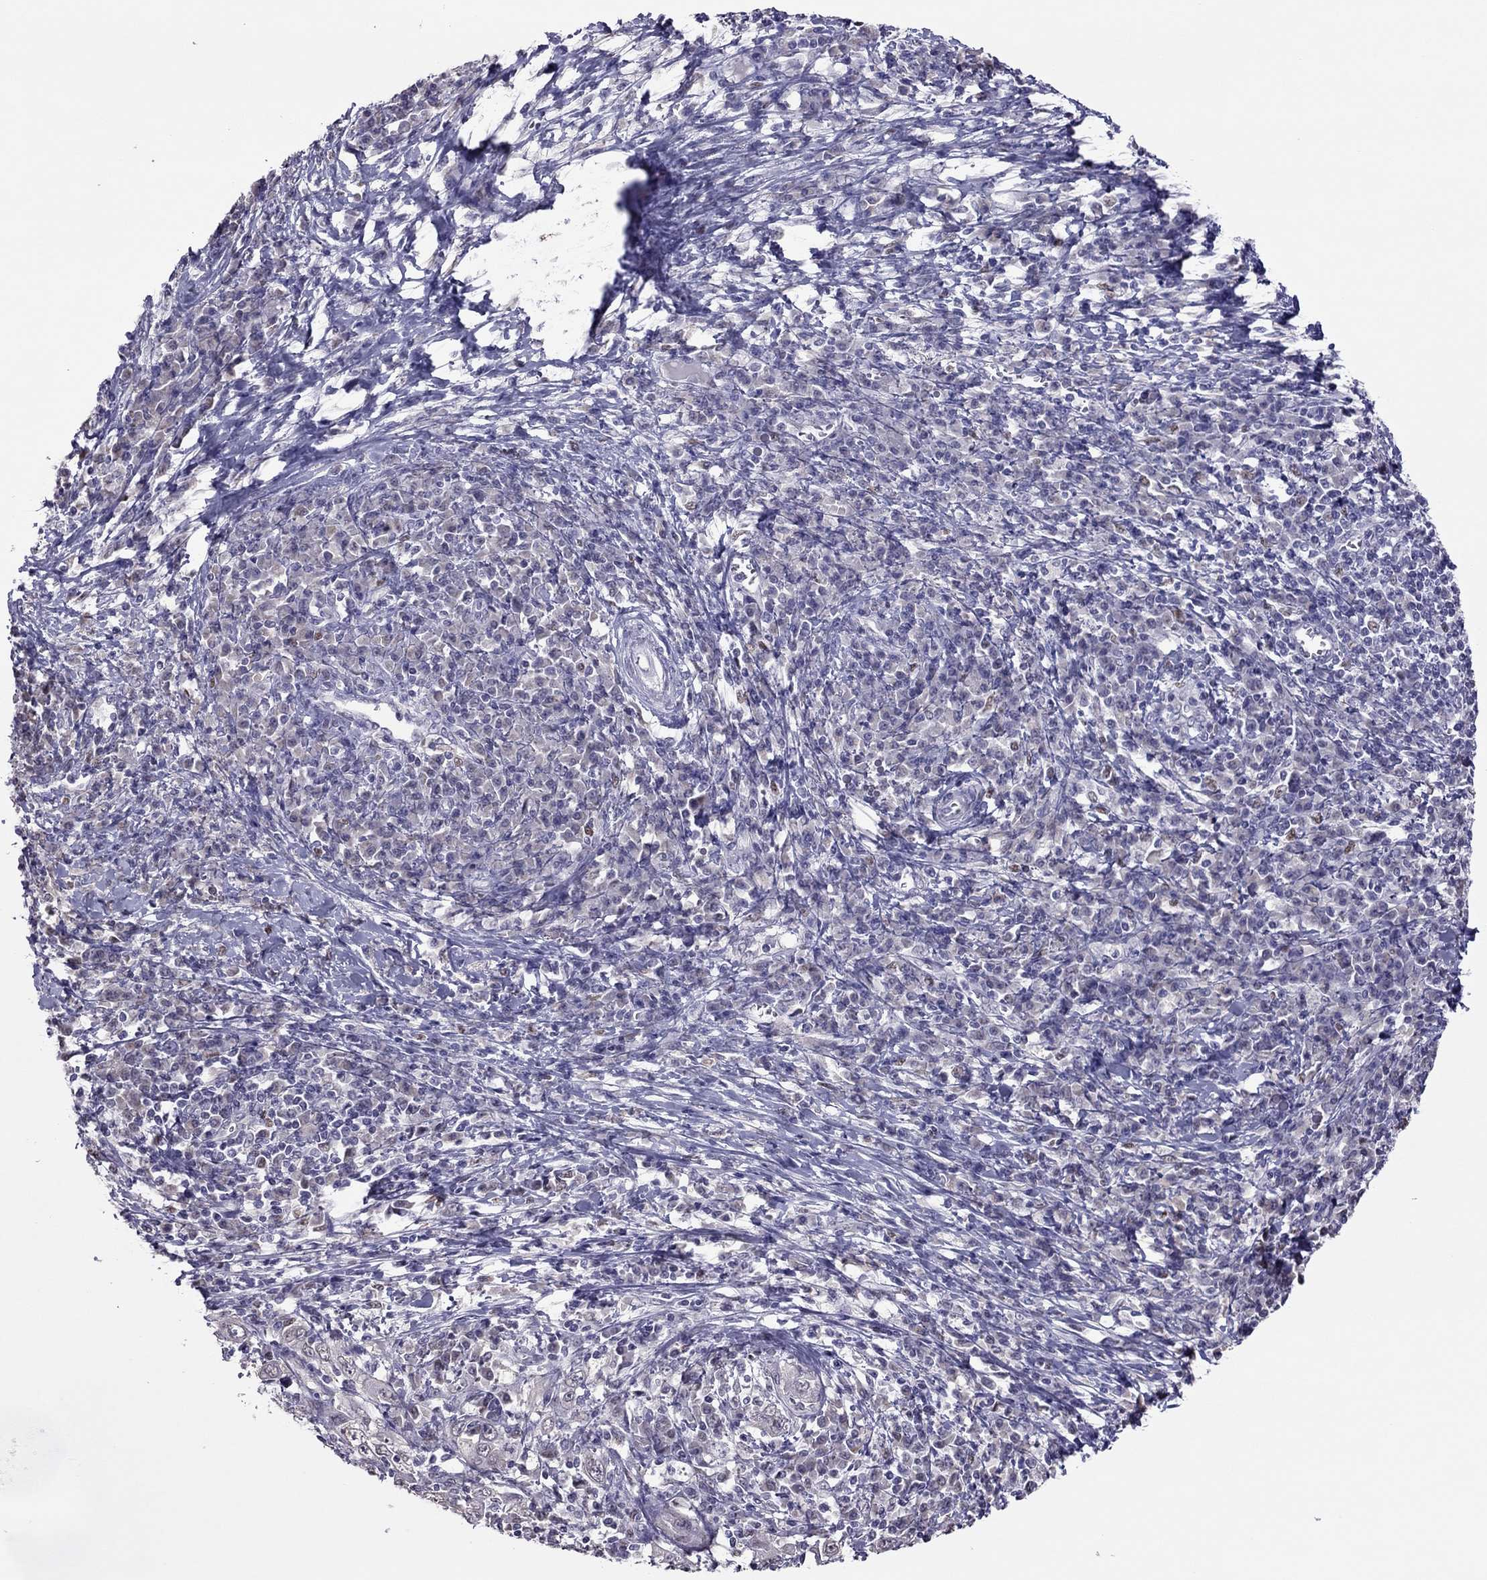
{"staining": {"intensity": "negative", "quantity": "none", "location": "none"}, "tissue": "cervical cancer", "cell_type": "Tumor cells", "image_type": "cancer", "snomed": [{"axis": "morphology", "description": "Squamous cell carcinoma, NOS"}, {"axis": "topography", "description": "Cervix"}], "caption": "Tumor cells show no significant positivity in squamous cell carcinoma (cervical).", "gene": "SPINT3", "patient": {"sex": "female", "age": 46}}